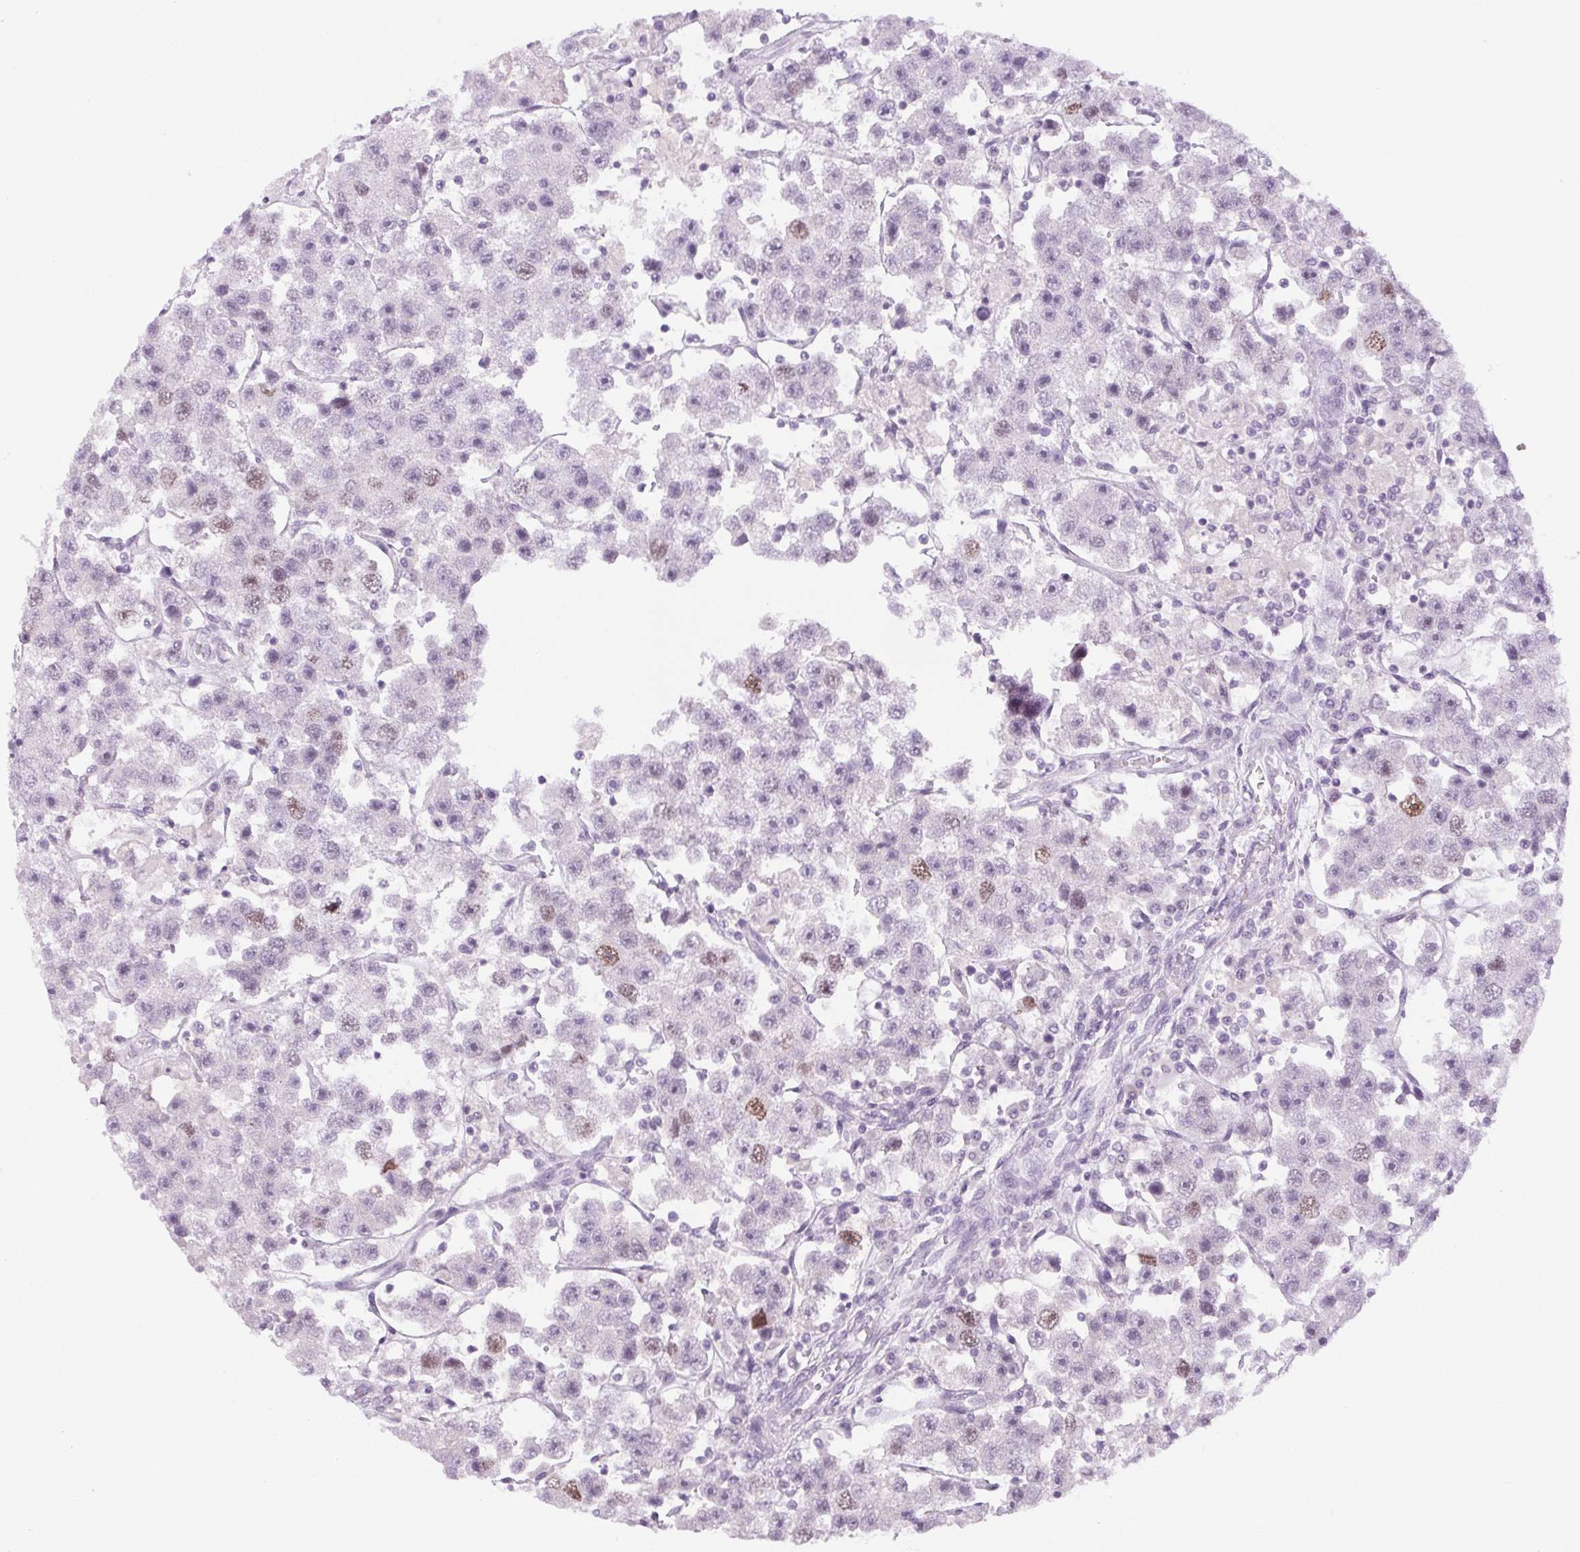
{"staining": {"intensity": "moderate", "quantity": "<25%", "location": "nuclear"}, "tissue": "testis cancer", "cell_type": "Tumor cells", "image_type": "cancer", "snomed": [{"axis": "morphology", "description": "Seminoma, NOS"}, {"axis": "topography", "description": "Testis"}], "caption": "A brown stain labels moderate nuclear staining of a protein in human testis cancer tumor cells.", "gene": "SMIM6", "patient": {"sex": "male", "age": 45}}